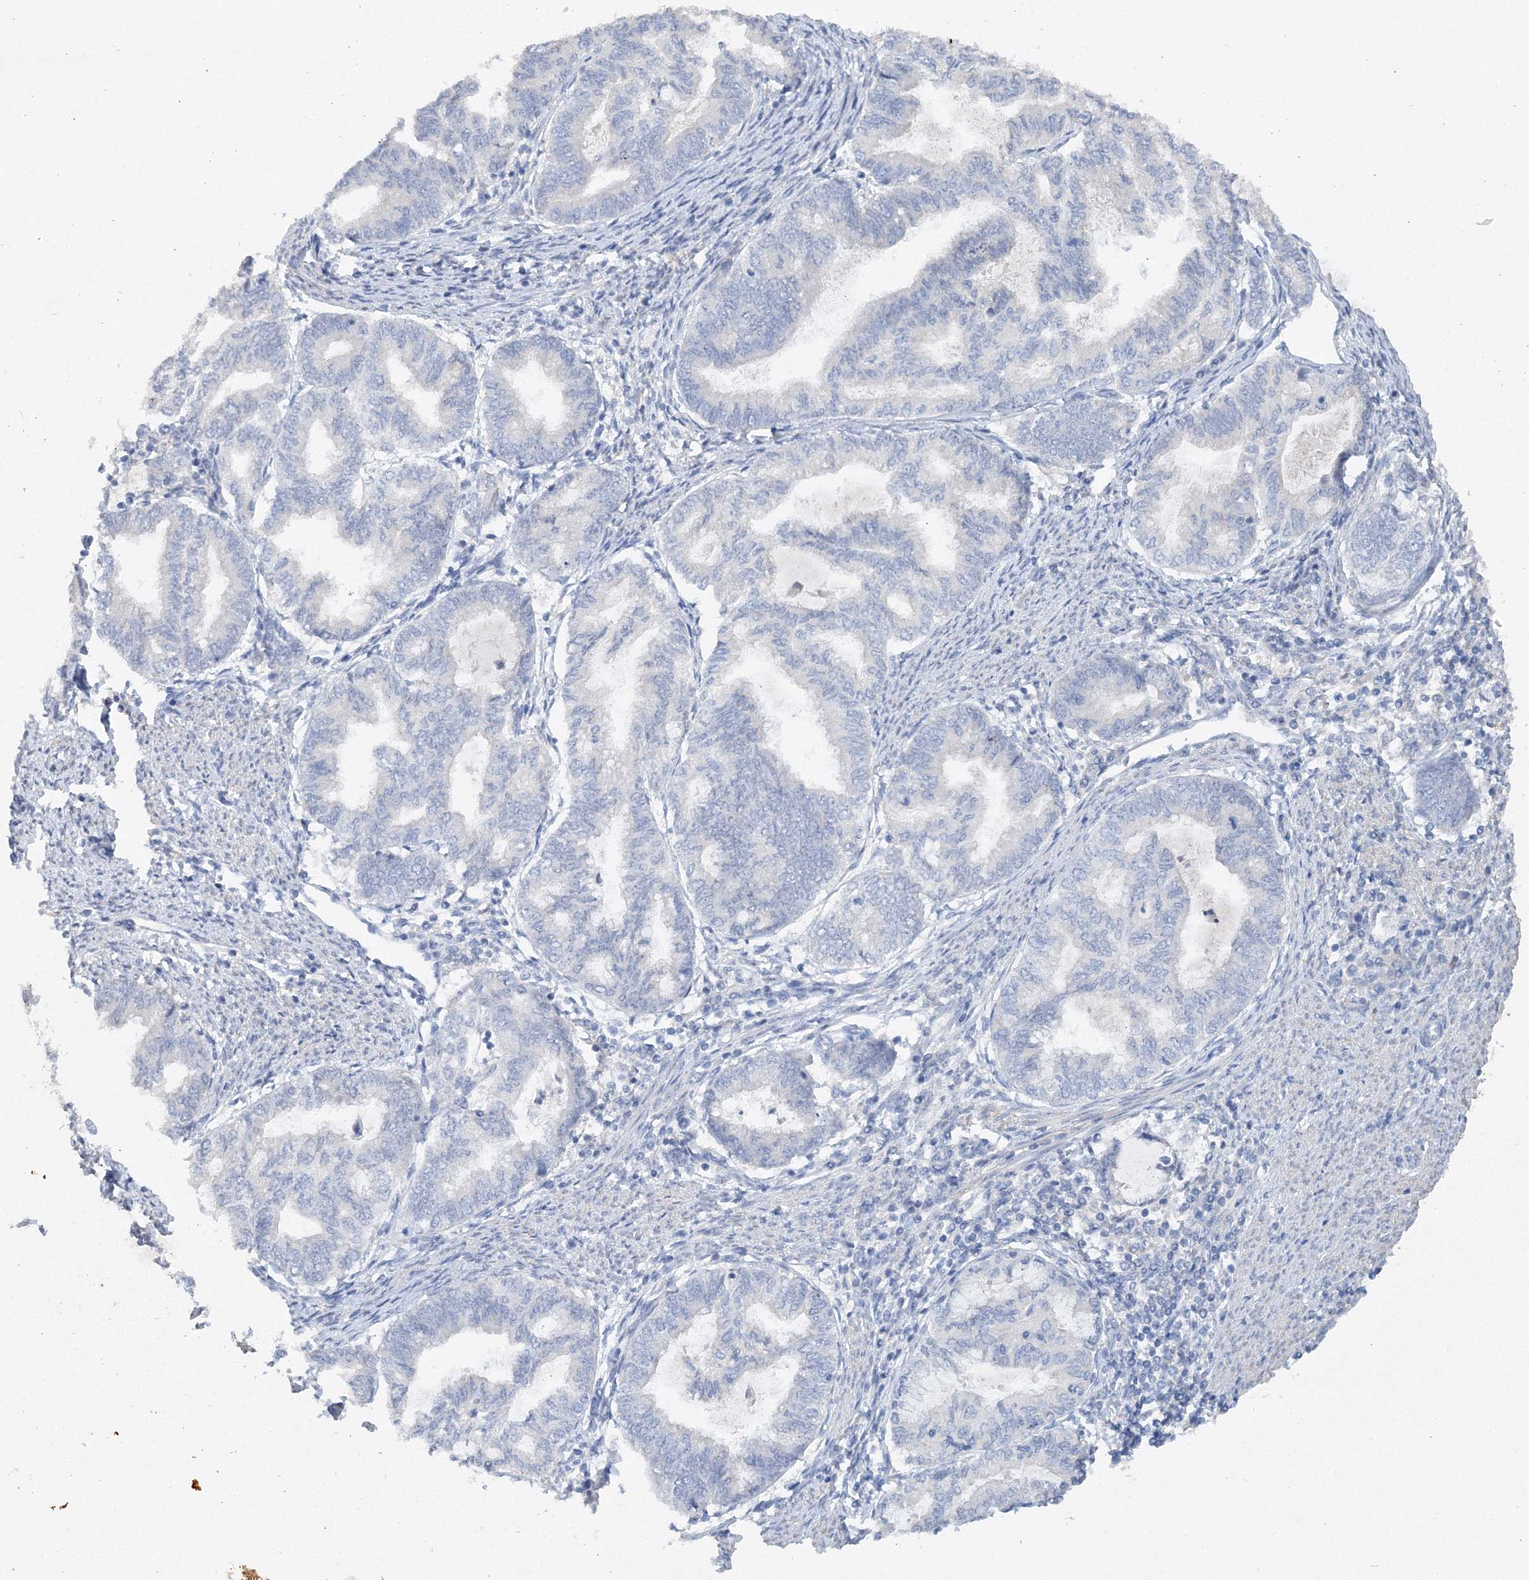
{"staining": {"intensity": "negative", "quantity": "none", "location": "none"}, "tissue": "endometrial cancer", "cell_type": "Tumor cells", "image_type": "cancer", "snomed": [{"axis": "morphology", "description": "Adenocarcinoma, NOS"}, {"axis": "topography", "description": "Endometrium"}], "caption": "This is an immunohistochemistry (IHC) histopathology image of human adenocarcinoma (endometrial). There is no expression in tumor cells.", "gene": "OSBPL6", "patient": {"sex": "female", "age": 79}}